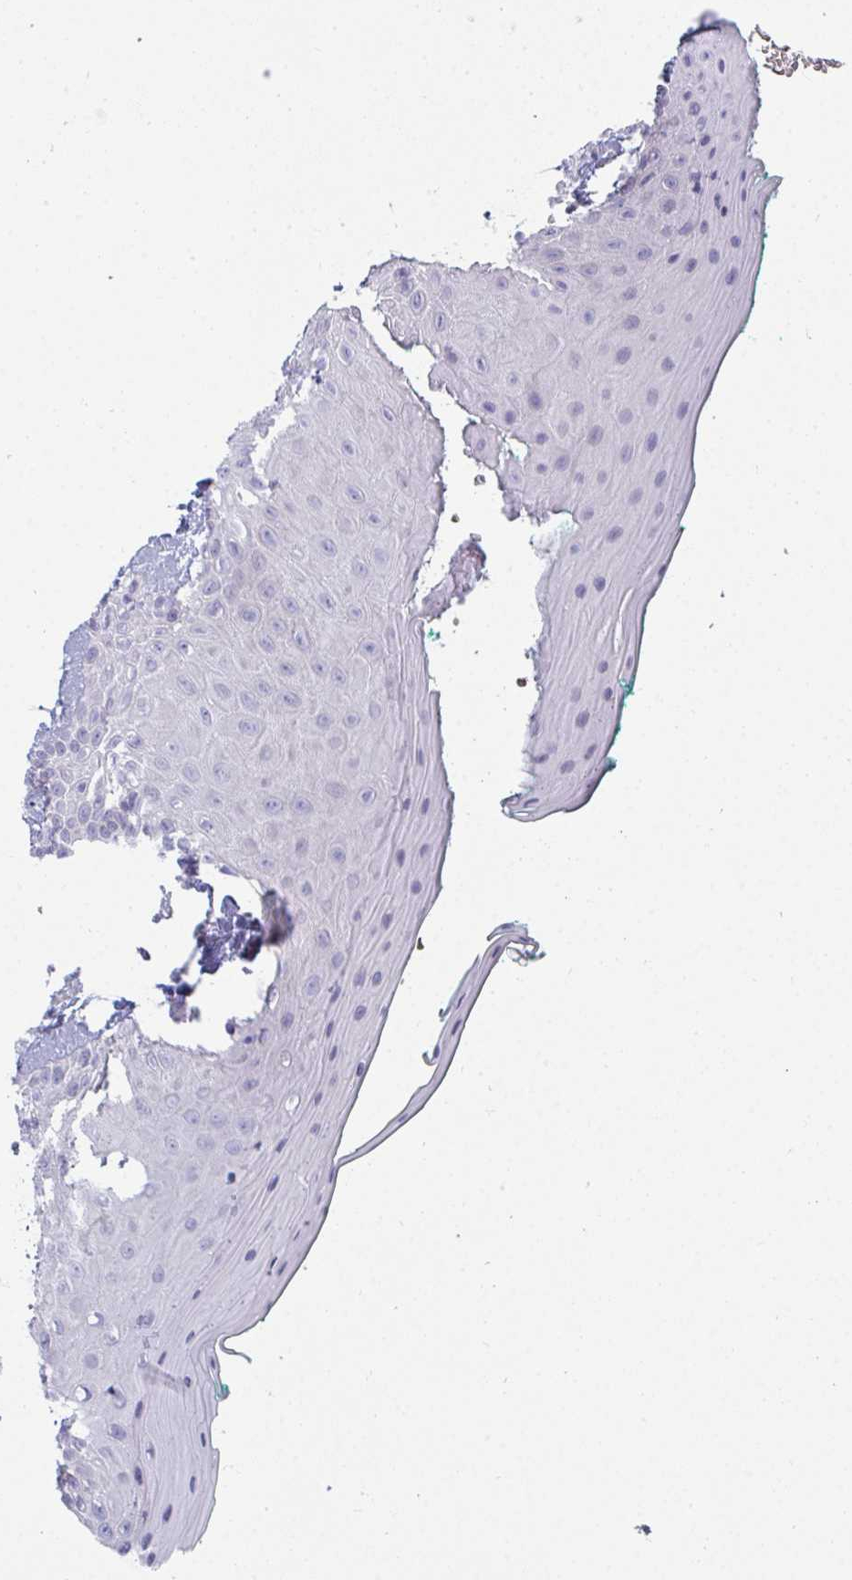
{"staining": {"intensity": "negative", "quantity": "none", "location": "none"}, "tissue": "oral mucosa", "cell_type": "Squamous epithelial cells", "image_type": "normal", "snomed": [{"axis": "morphology", "description": "Normal tissue, NOS"}, {"axis": "topography", "description": "Oral tissue"}, {"axis": "topography", "description": "Tounge, NOS"}], "caption": "High magnification brightfield microscopy of unremarkable oral mucosa stained with DAB (brown) and counterstained with hematoxylin (blue): squamous epithelial cells show no significant staining. The staining is performed using DAB (3,3'-diaminobenzidine) brown chromogen with nuclei counter-stained in using hematoxylin.", "gene": "SHB", "patient": {"sex": "female", "age": 62}}